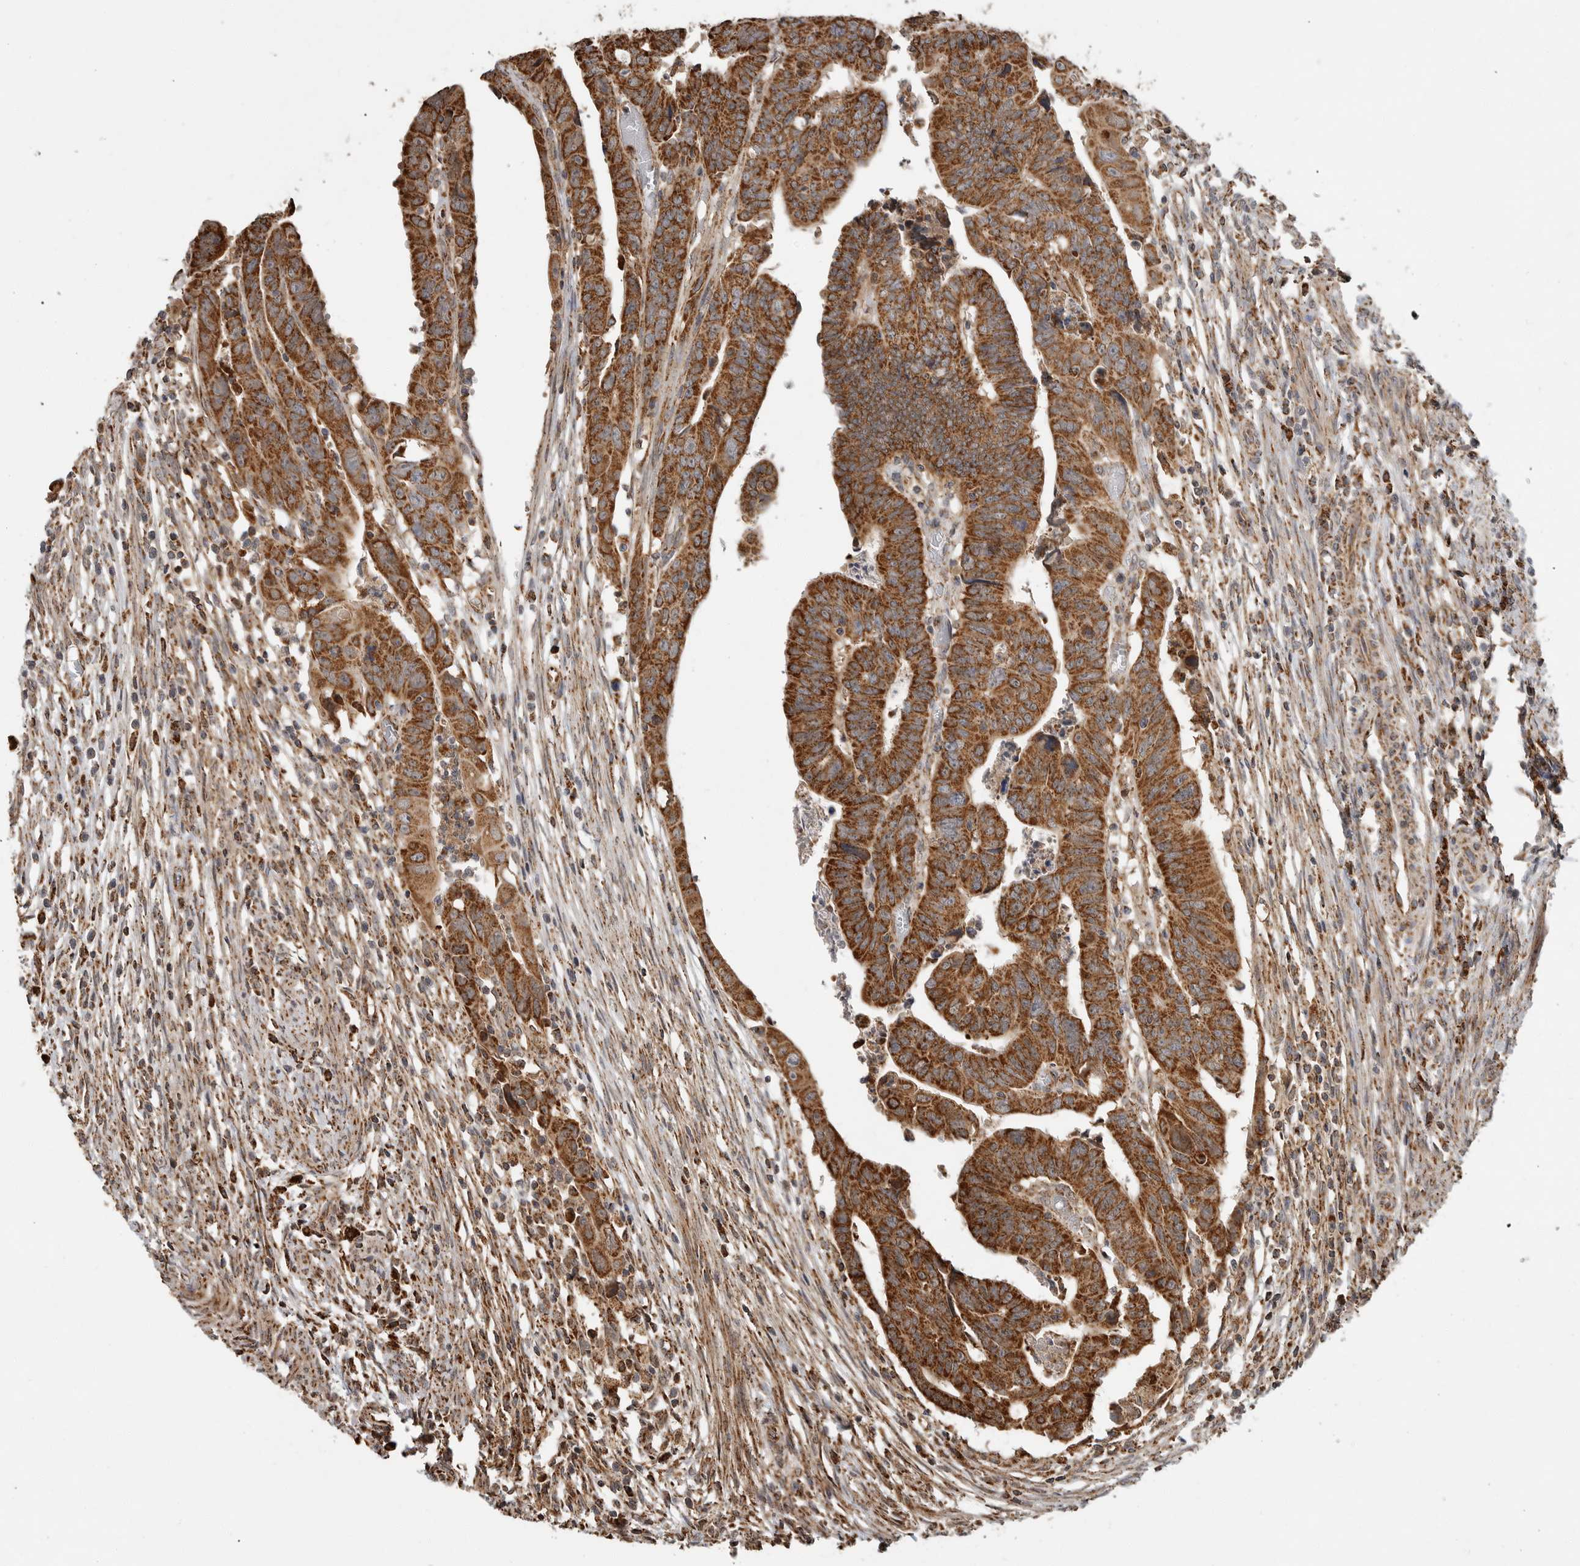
{"staining": {"intensity": "strong", "quantity": ">75%", "location": "cytoplasmic/membranous"}, "tissue": "colorectal cancer", "cell_type": "Tumor cells", "image_type": "cancer", "snomed": [{"axis": "morphology", "description": "Adenocarcinoma, NOS"}, {"axis": "topography", "description": "Rectum"}], "caption": "Colorectal cancer stained with DAB immunohistochemistry (IHC) displays high levels of strong cytoplasmic/membranous staining in about >75% of tumor cells.", "gene": "GCNT2", "patient": {"sex": "female", "age": 65}}